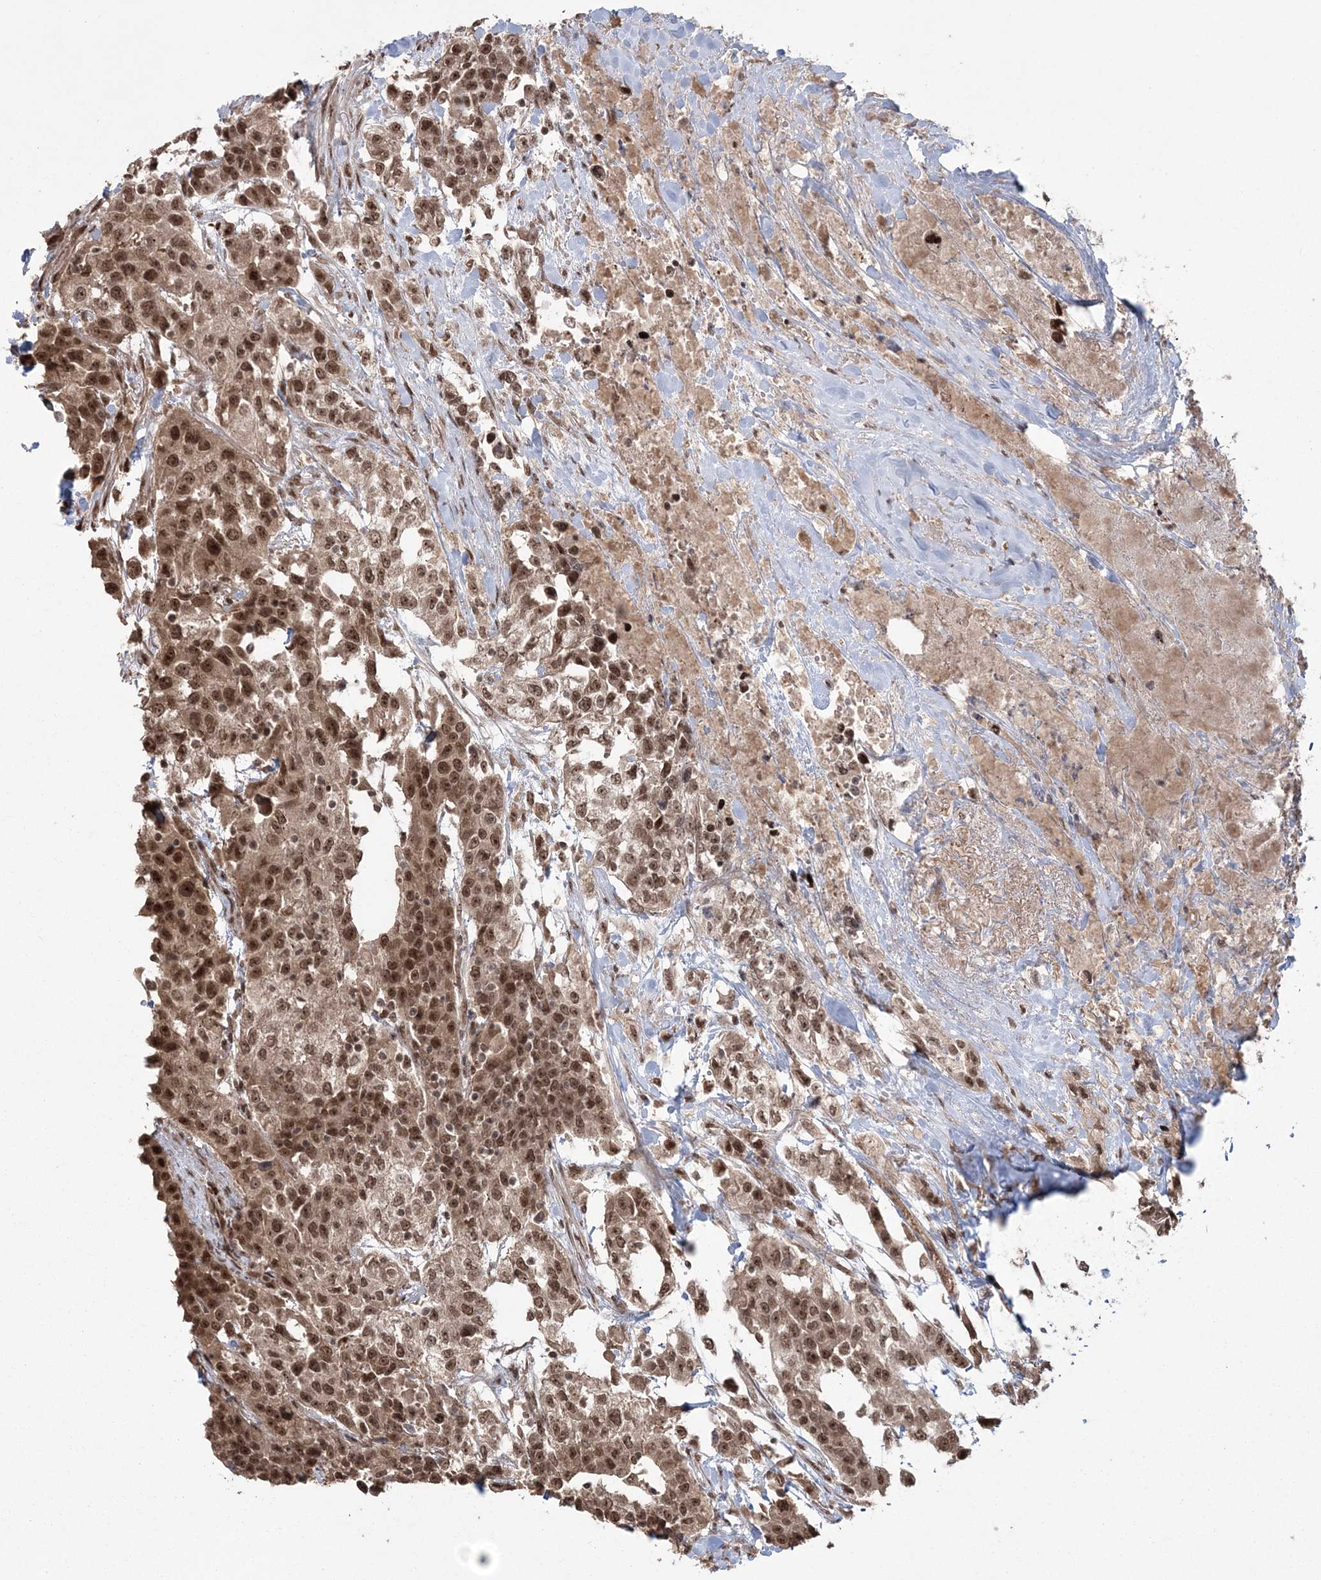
{"staining": {"intensity": "moderate", "quantity": ">75%", "location": "cytoplasmic/membranous,nuclear"}, "tissue": "urothelial cancer", "cell_type": "Tumor cells", "image_type": "cancer", "snomed": [{"axis": "morphology", "description": "Urothelial carcinoma, High grade"}, {"axis": "topography", "description": "Urinary bladder"}], "caption": "An image showing moderate cytoplasmic/membranous and nuclear positivity in about >75% of tumor cells in high-grade urothelial carcinoma, as visualized by brown immunohistochemical staining.", "gene": "EPB41L4A", "patient": {"sex": "female", "age": 80}}